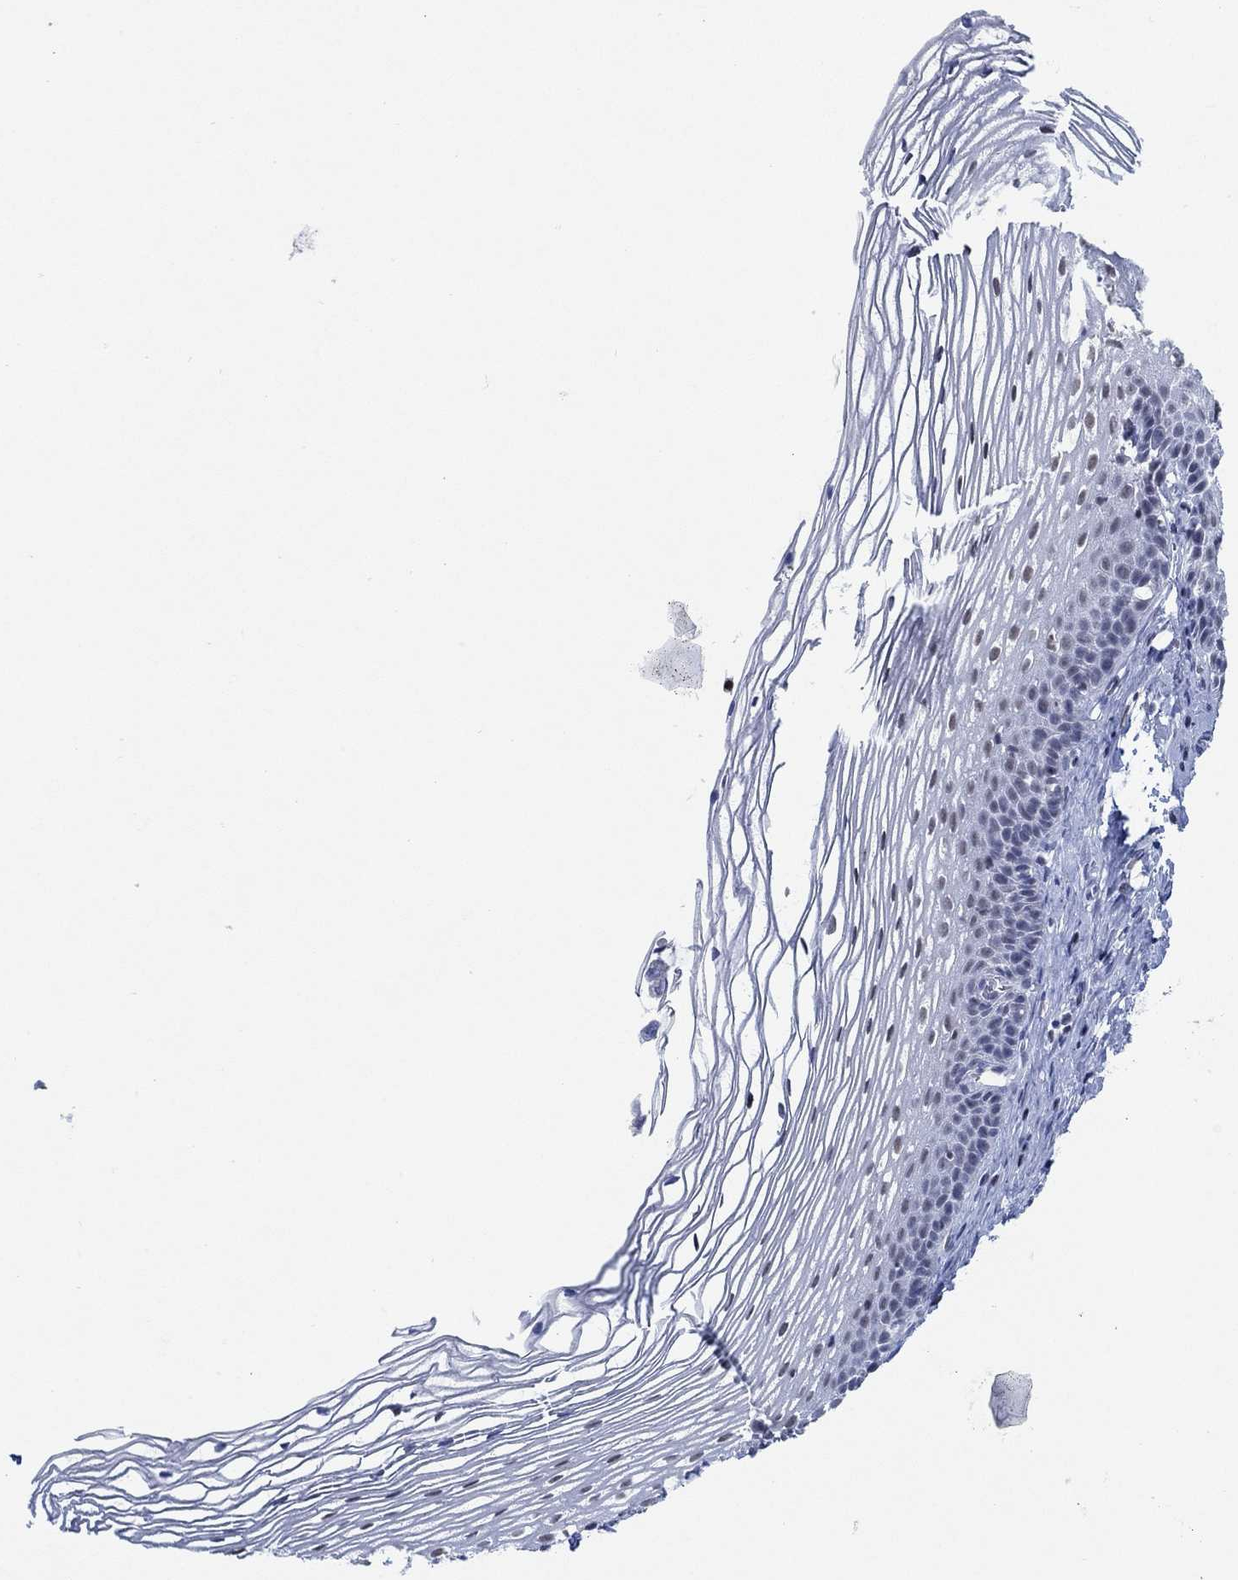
{"staining": {"intensity": "negative", "quantity": "none", "location": "none"}, "tissue": "cervix", "cell_type": "Glandular cells", "image_type": "normal", "snomed": [{"axis": "morphology", "description": "Normal tissue, NOS"}, {"axis": "topography", "description": "Cervix"}], "caption": "A high-resolution histopathology image shows immunohistochemistry staining of unremarkable cervix, which reveals no significant expression in glandular cells. (Stains: DAB IHC with hematoxylin counter stain, Microscopy: brightfield microscopy at high magnification).", "gene": "PPP1R17", "patient": {"sex": "female", "age": 39}}